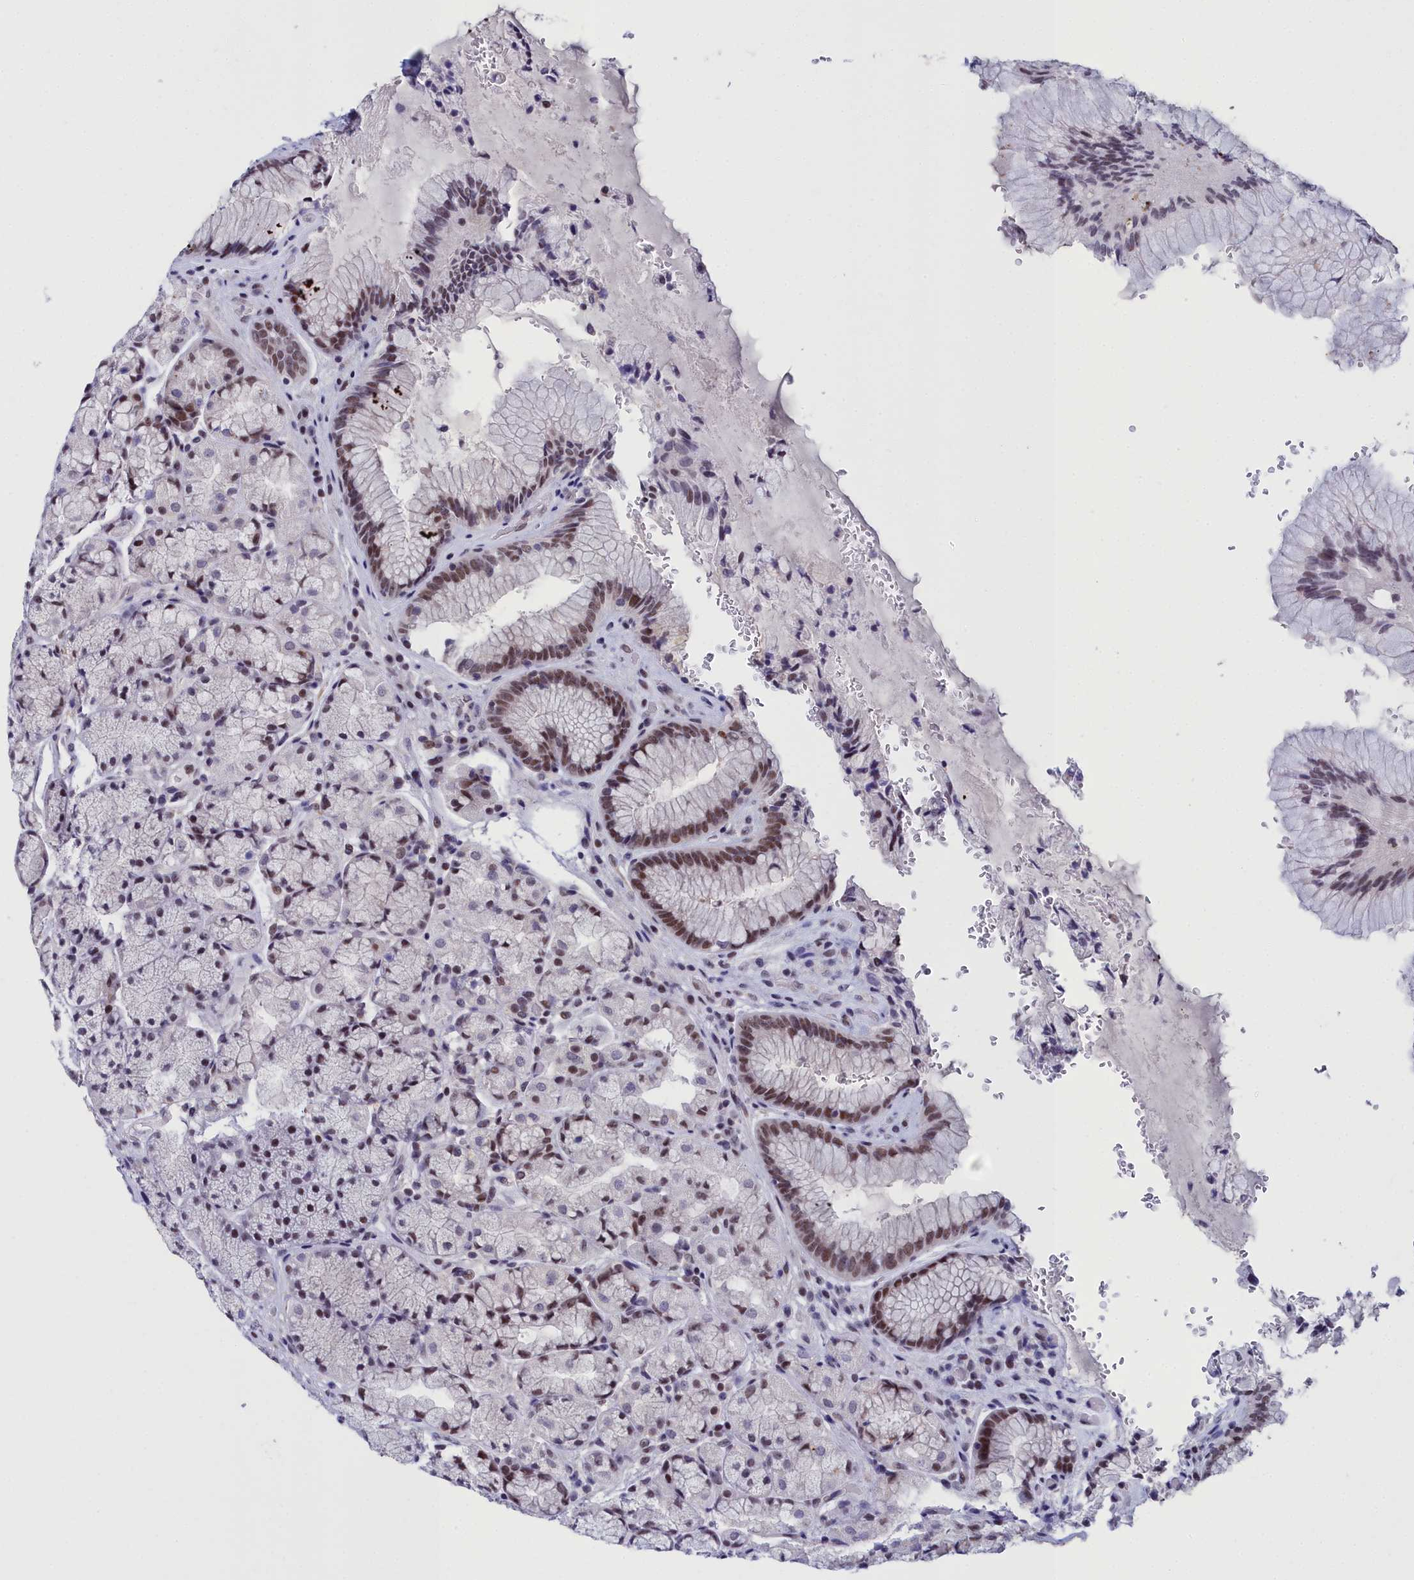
{"staining": {"intensity": "strong", "quantity": "25%-75%", "location": "nuclear"}, "tissue": "stomach", "cell_type": "Glandular cells", "image_type": "normal", "snomed": [{"axis": "morphology", "description": "Normal tissue, NOS"}, {"axis": "topography", "description": "Stomach"}], "caption": "A high-resolution image shows immunohistochemistry staining of benign stomach, which demonstrates strong nuclear expression in approximately 25%-75% of glandular cells.", "gene": "CCDC97", "patient": {"sex": "male", "age": 63}}